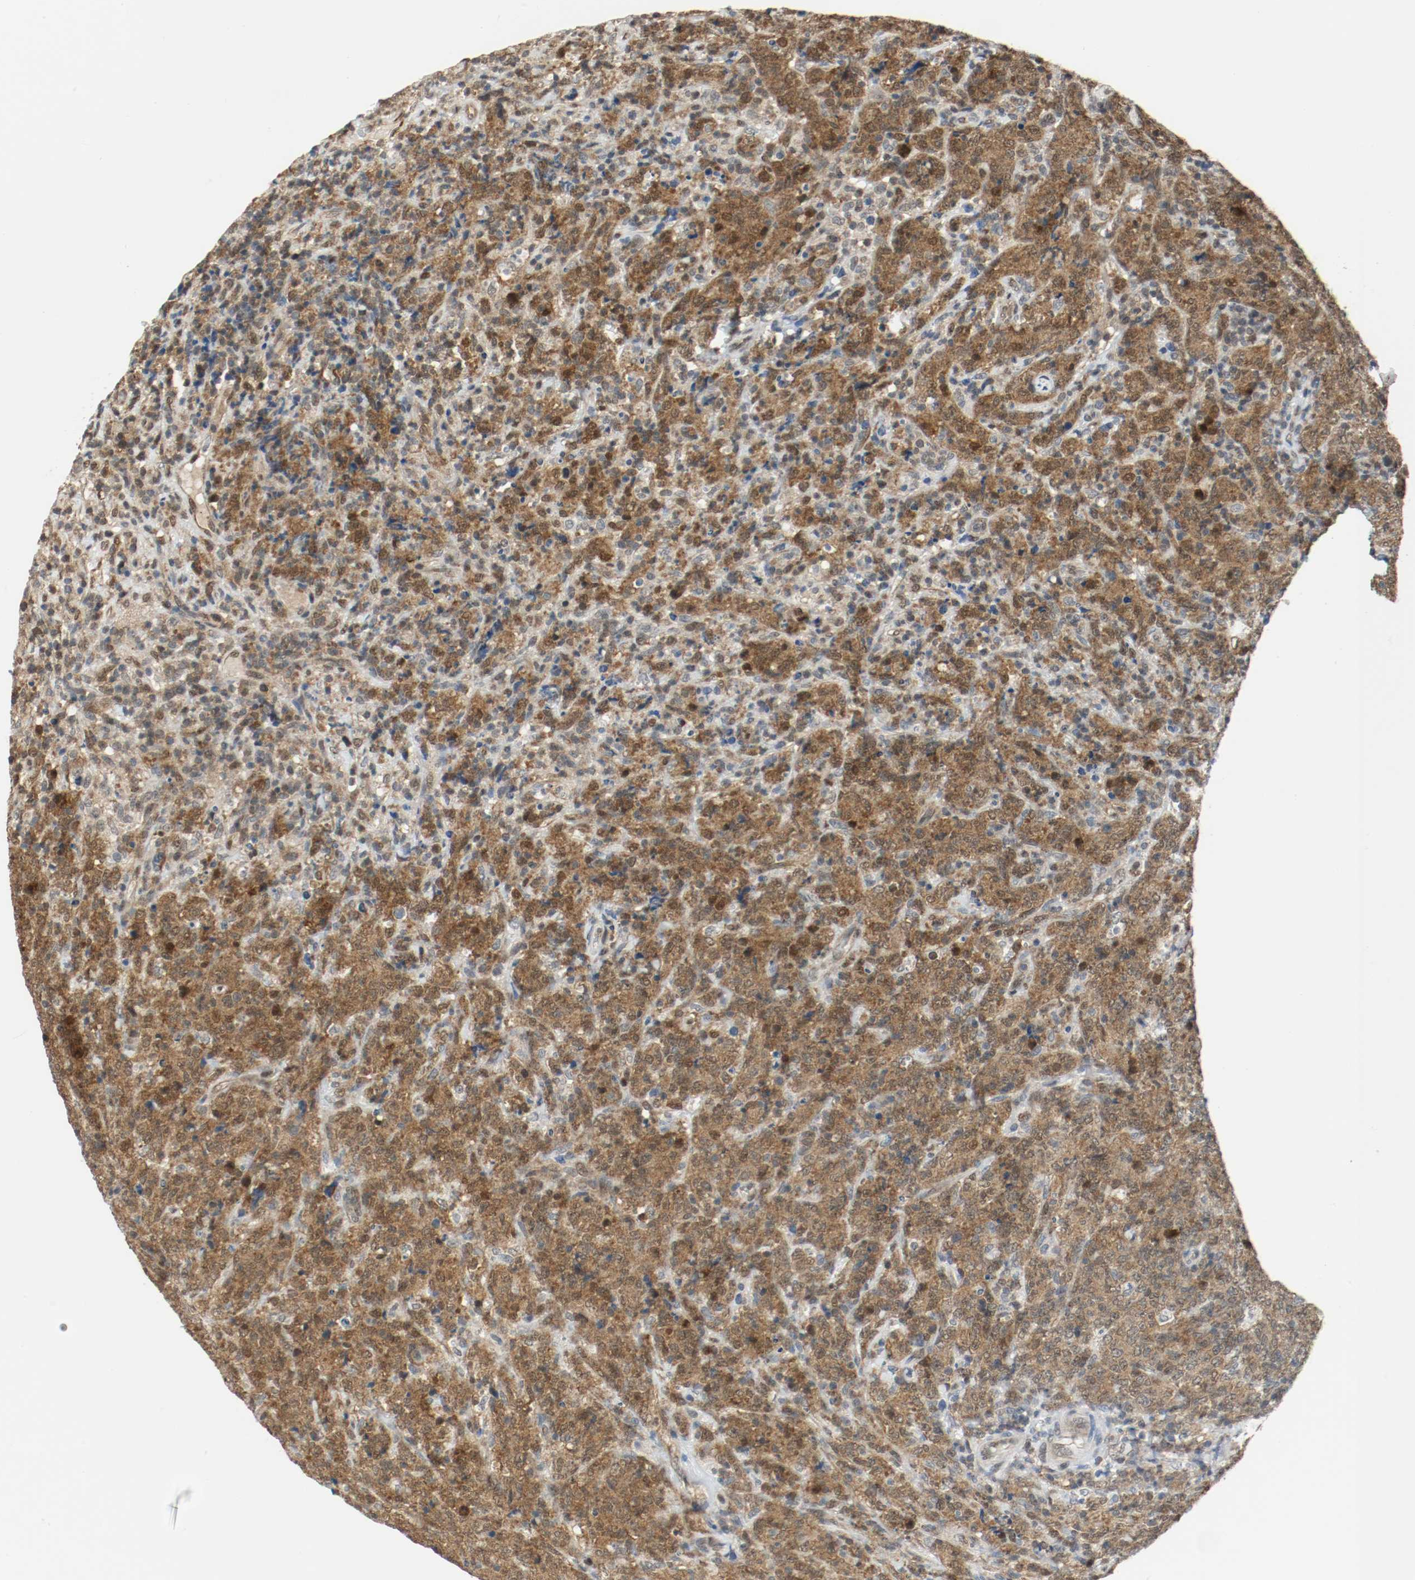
{"staining": {"intensity": "strong", "quantity": ">75%", "location": "cytoplasmic/membranous,nuclear"}, "tissue": "lymphoma", "cell_type": "Tumor cells", "image_type": "cancer", "snomed": [{"axis": "morphology", "description": "Malignant lymphoma, non-Hodgkin's type, High grade"}, {"axis": "topography", "description": "Tonsil"}], "caption": "This photomicrograph shows immunohistochemistry (IHC) staining of human malignant lymphoma, non-Hodgkin's type (high-grade), with high strong cytoplasmic/membranous and nuclear staining in approximately >75% of tumor cells.", "gene": "PPME1", "patient": {"sex": "female", "age": 36}}